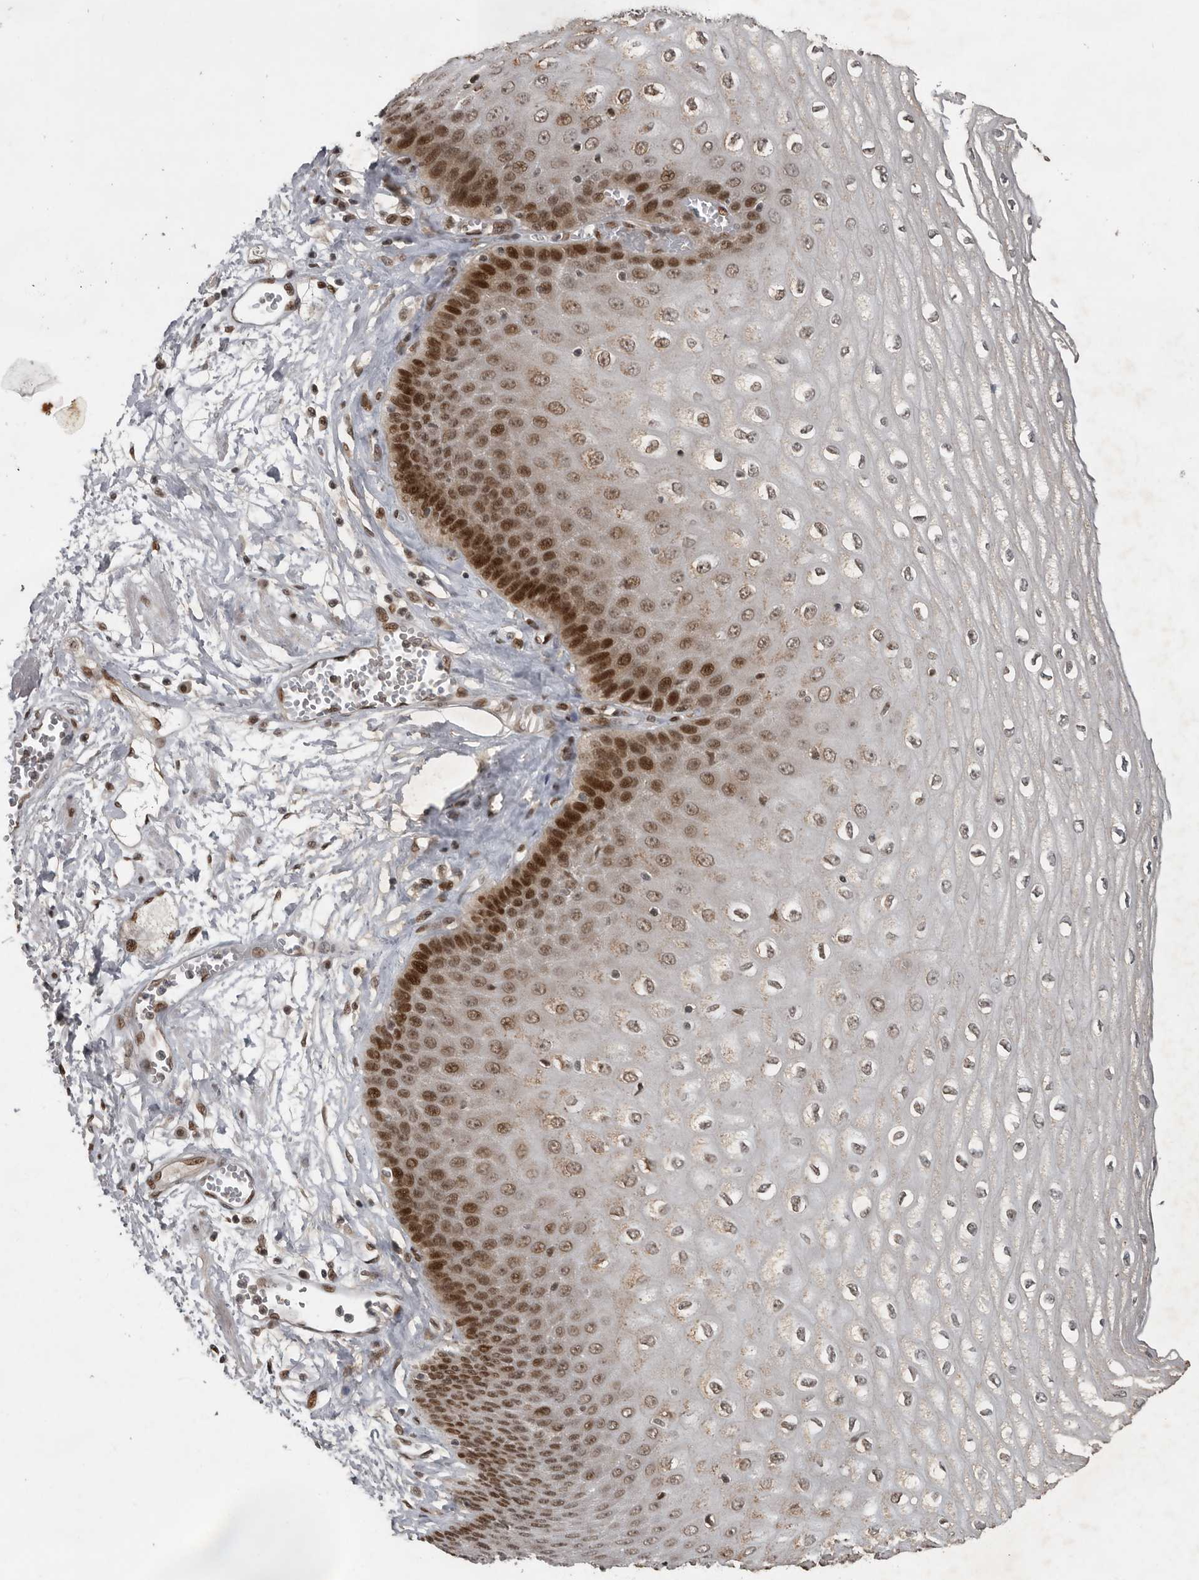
{"staining": {"intensity": "strong", "quantity": "25%-75%", "location": "nuclear"}, "tissue": "esophagus", "cell_type": "Squamous epithelial cells", "image_type": "normal", "snomed": [{"axis": "morphology", "description": "Normal tissue, NOS"}, {"axis": "topography", "description": "Esophagus"}], "caption": "Squamous epithelial cells reveal strong nuclear expression in about 25%-75% of cells in normal esophagus. Ihc stains the protein in brown and the nuclei are stained blue.", "gene": "CDC27", "patient": {"sex": "male", "age": 60}}